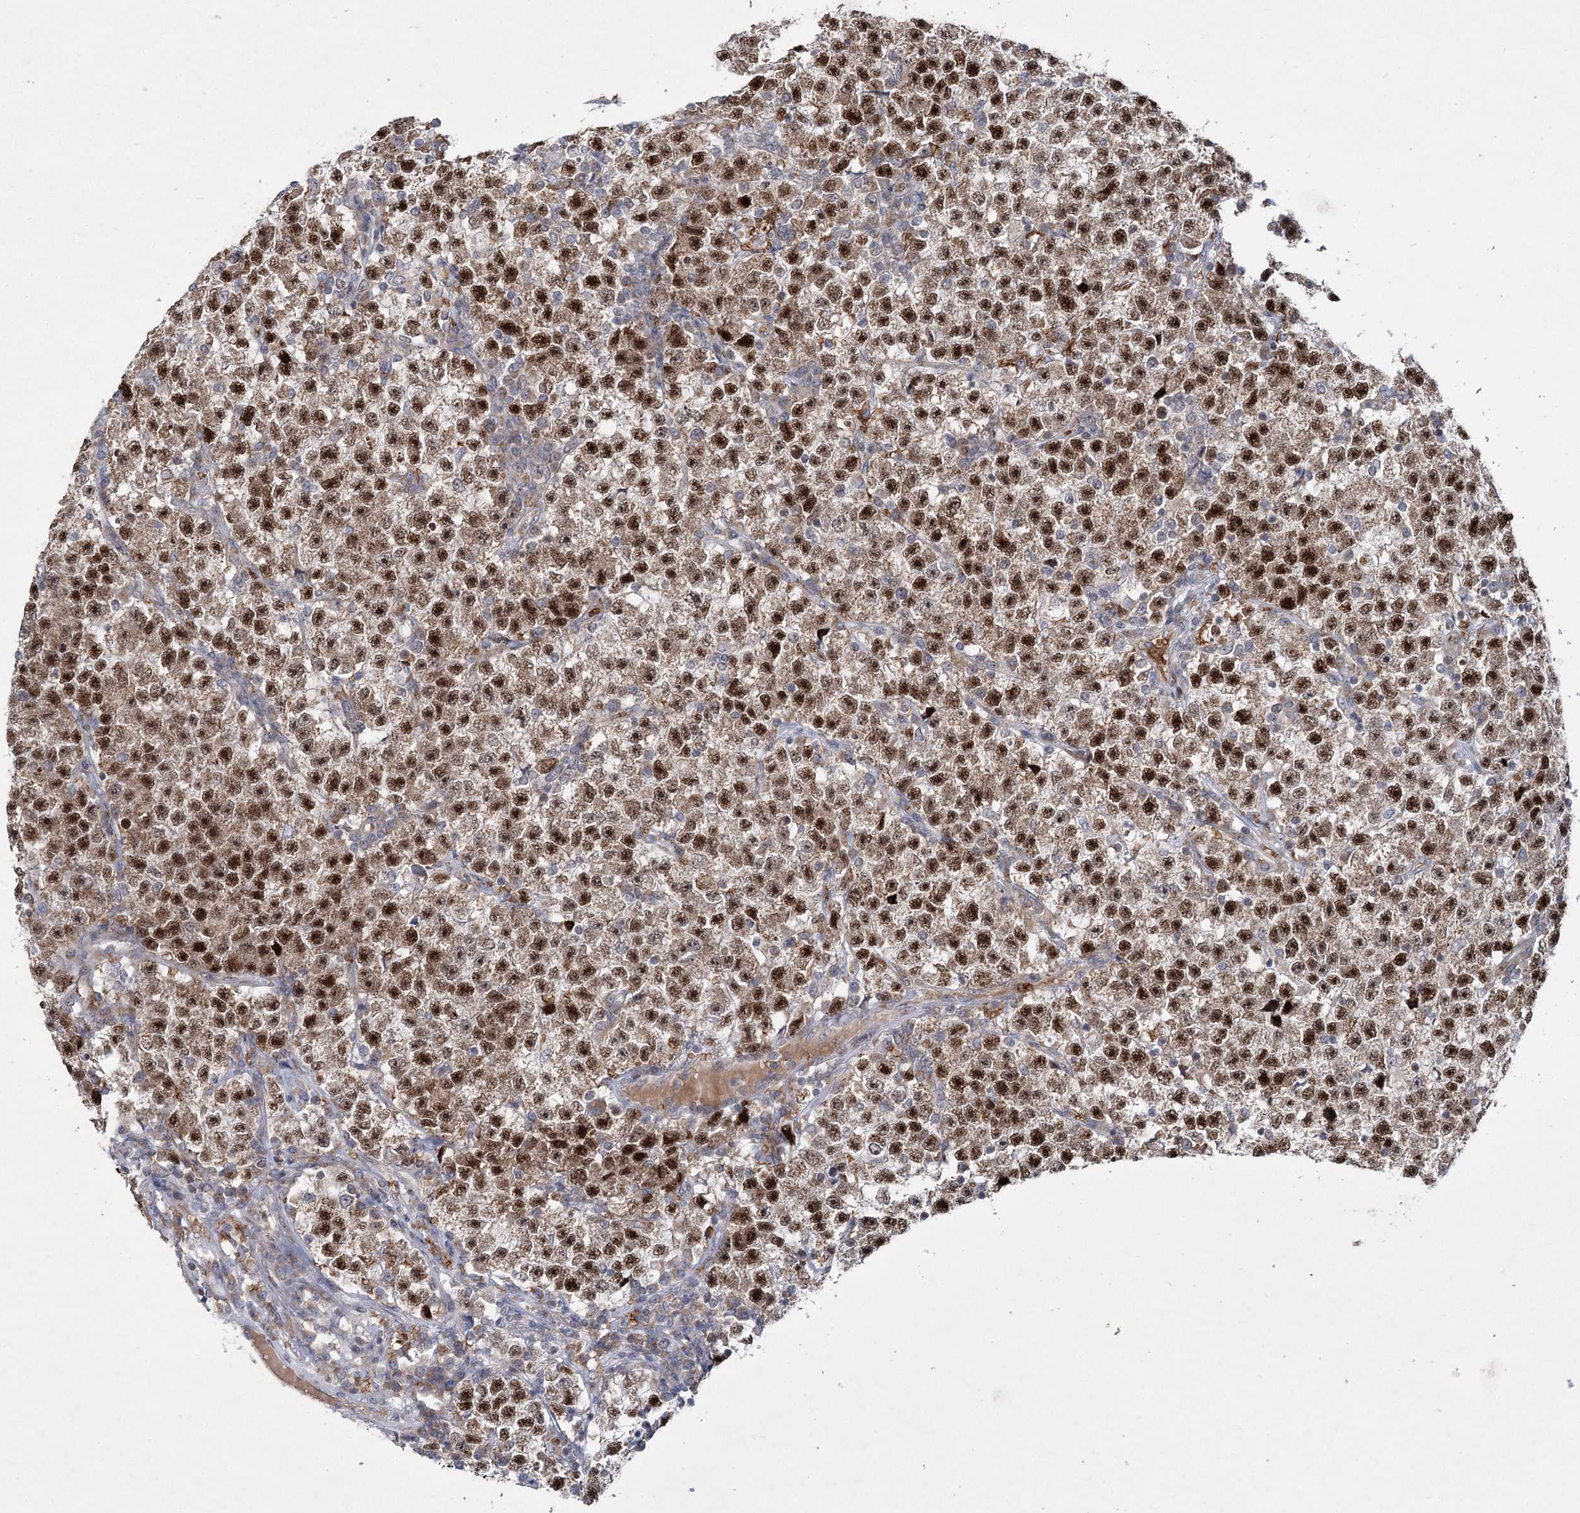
{"staining": {"intensity": "strong", "quantity": ">75%", "location": "nuclear"}, "tissue": "testis cancer", "cell_type": "Tumor cells", "image_type": "cancer", "snomed": [{"axis": "morphology", "description": "Seminoma, NOS"}, {"axis": "topography", "description": "Testis"}], "caption": "Immunohistochemical staining of testis cancer (seminoma) displays high levels of strong nuclear protein expression in approximately >75% of tumor cells. (Stains: DAB in brown, nuclei in blue, Microscopy: brightfield microscopy at high magnification).", "gene": "NSMCE4A", "patient": {"sex": "male", "age": 22}}